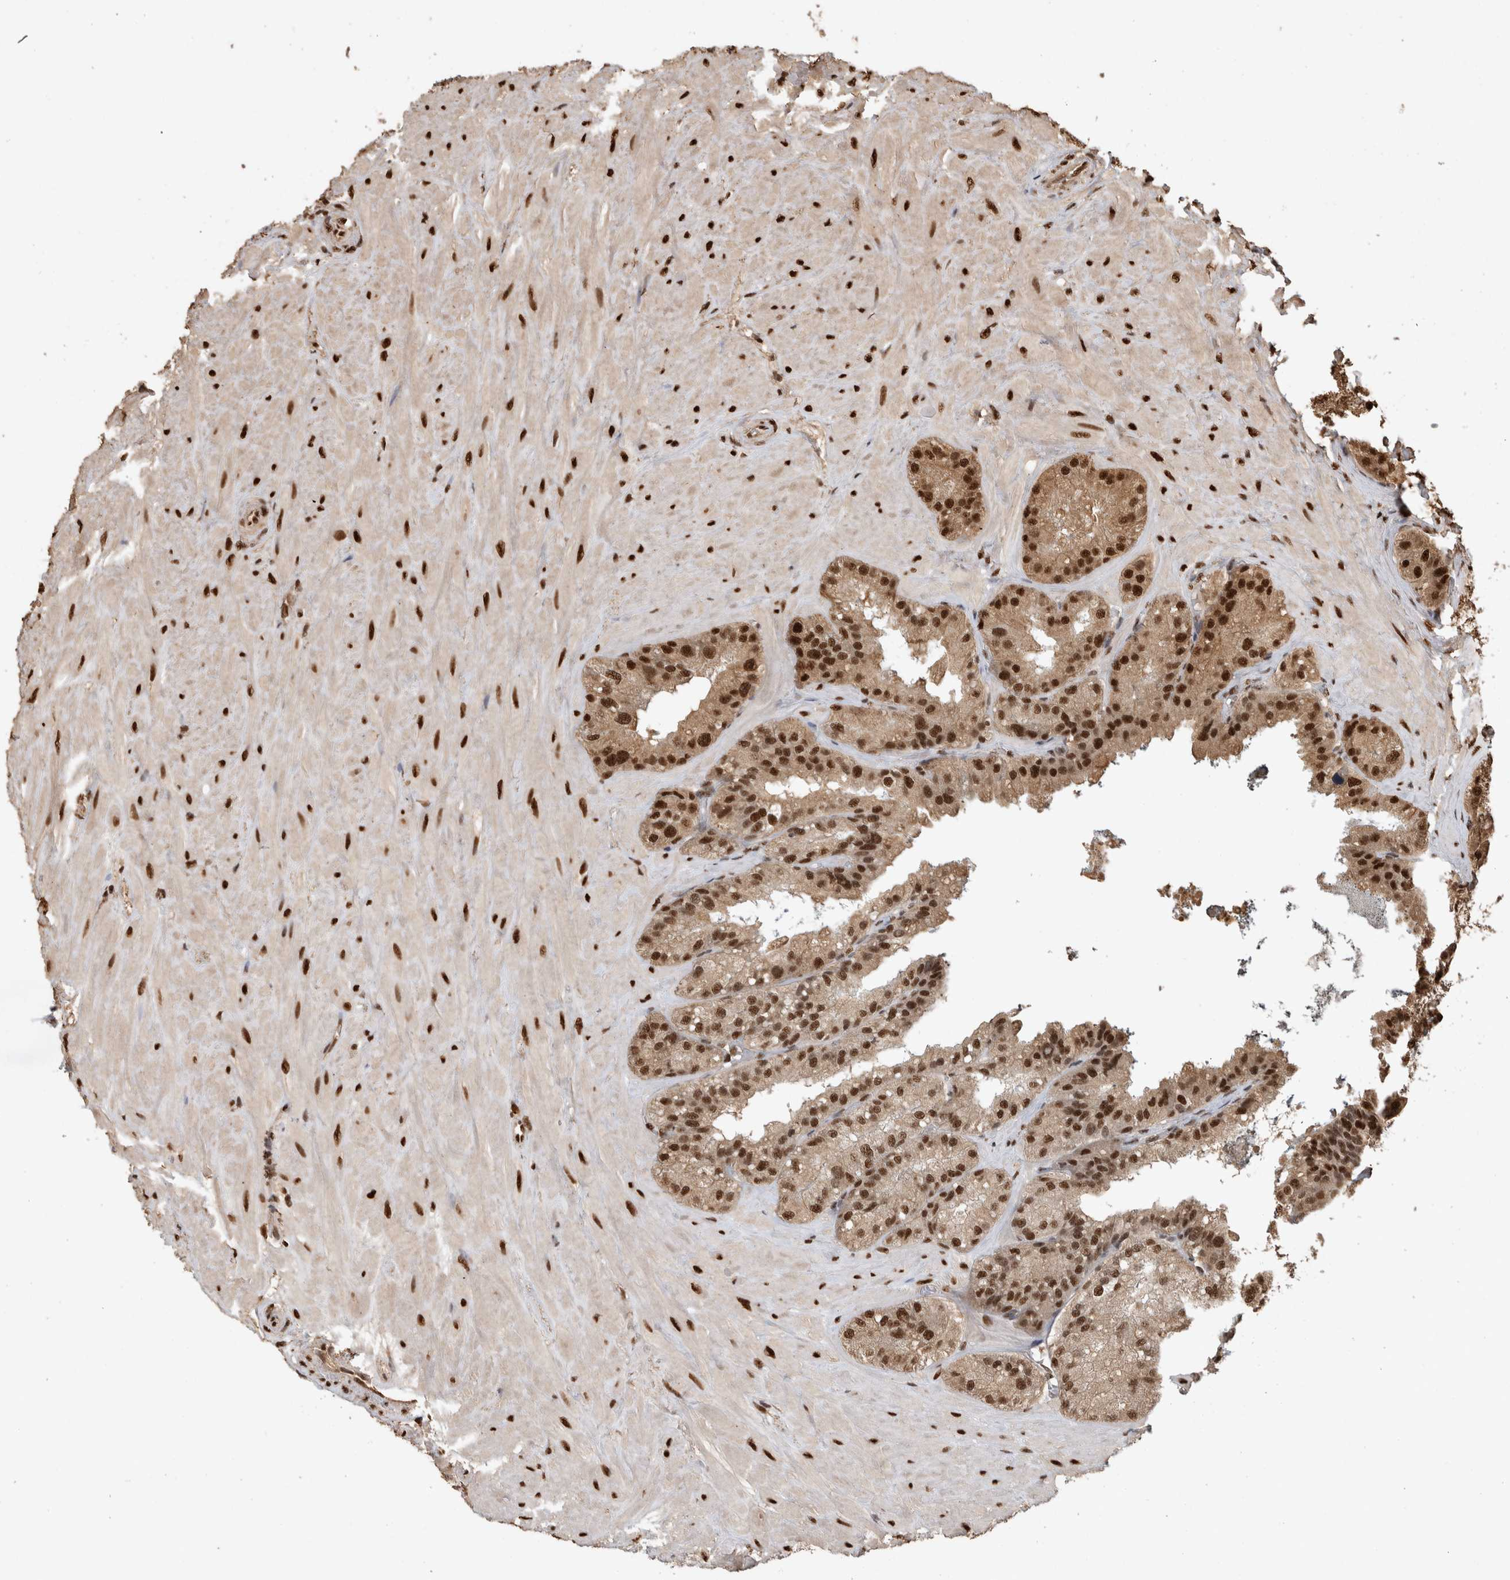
{"staining": {"intensity": "strong", "quantity": ">75%", "location": "nuclear"}, "tissue": "seminal vesicle", "cell_type": "Glandular cells", "image_type": "normal", "snomed": [{"axis": "morphology", "description": "Normal tissue, NOS"}, {"axis": "topography", "description": "Prostate"}, {"axis": "topography", "description": "Seminal veicle"}], "caption": "Immunohistochemistry histopathology image of unremarkable seminal vesicle stained for a protein (brown), which exhibits high levels of strong nuclear staining in approximately >75% of glandular cells.", "gene": "RAD50", "patient": {"sex": "male", "age": 51}}